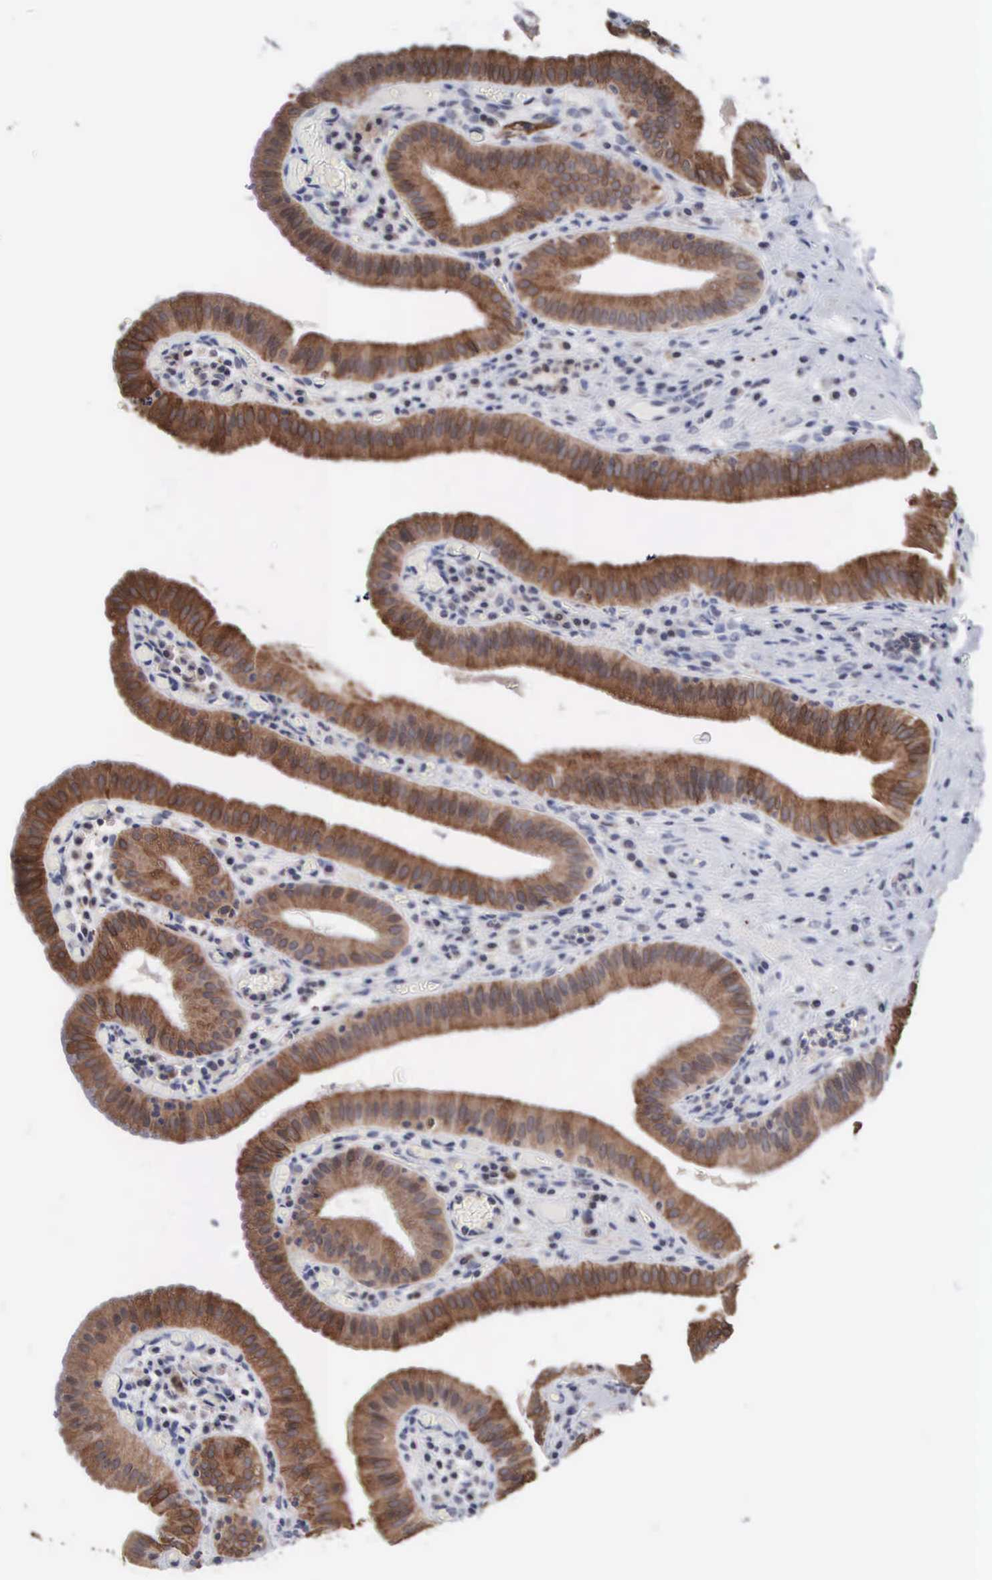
{"staining": {"intensity": "strong", "quantity": ">75%", "location": "cytoplasmic/membranous"}, "tissue": "gallbladder", "cell_type": "Glandular cells", "image_type": "normal", "snomed": [{"axis": "morphology", "description": "Normal tissue, NOS"}, {"axis": "topography", "description": "Gallbladder"}], "caption": "Glandular cells demonstrate high levels of strong cytoplasmic/membranous positivity in approximately >75% of cells in unremarkable gallbladder.", "gene": "ACOT4", "patient": {"sex": "female", "age": 76}}